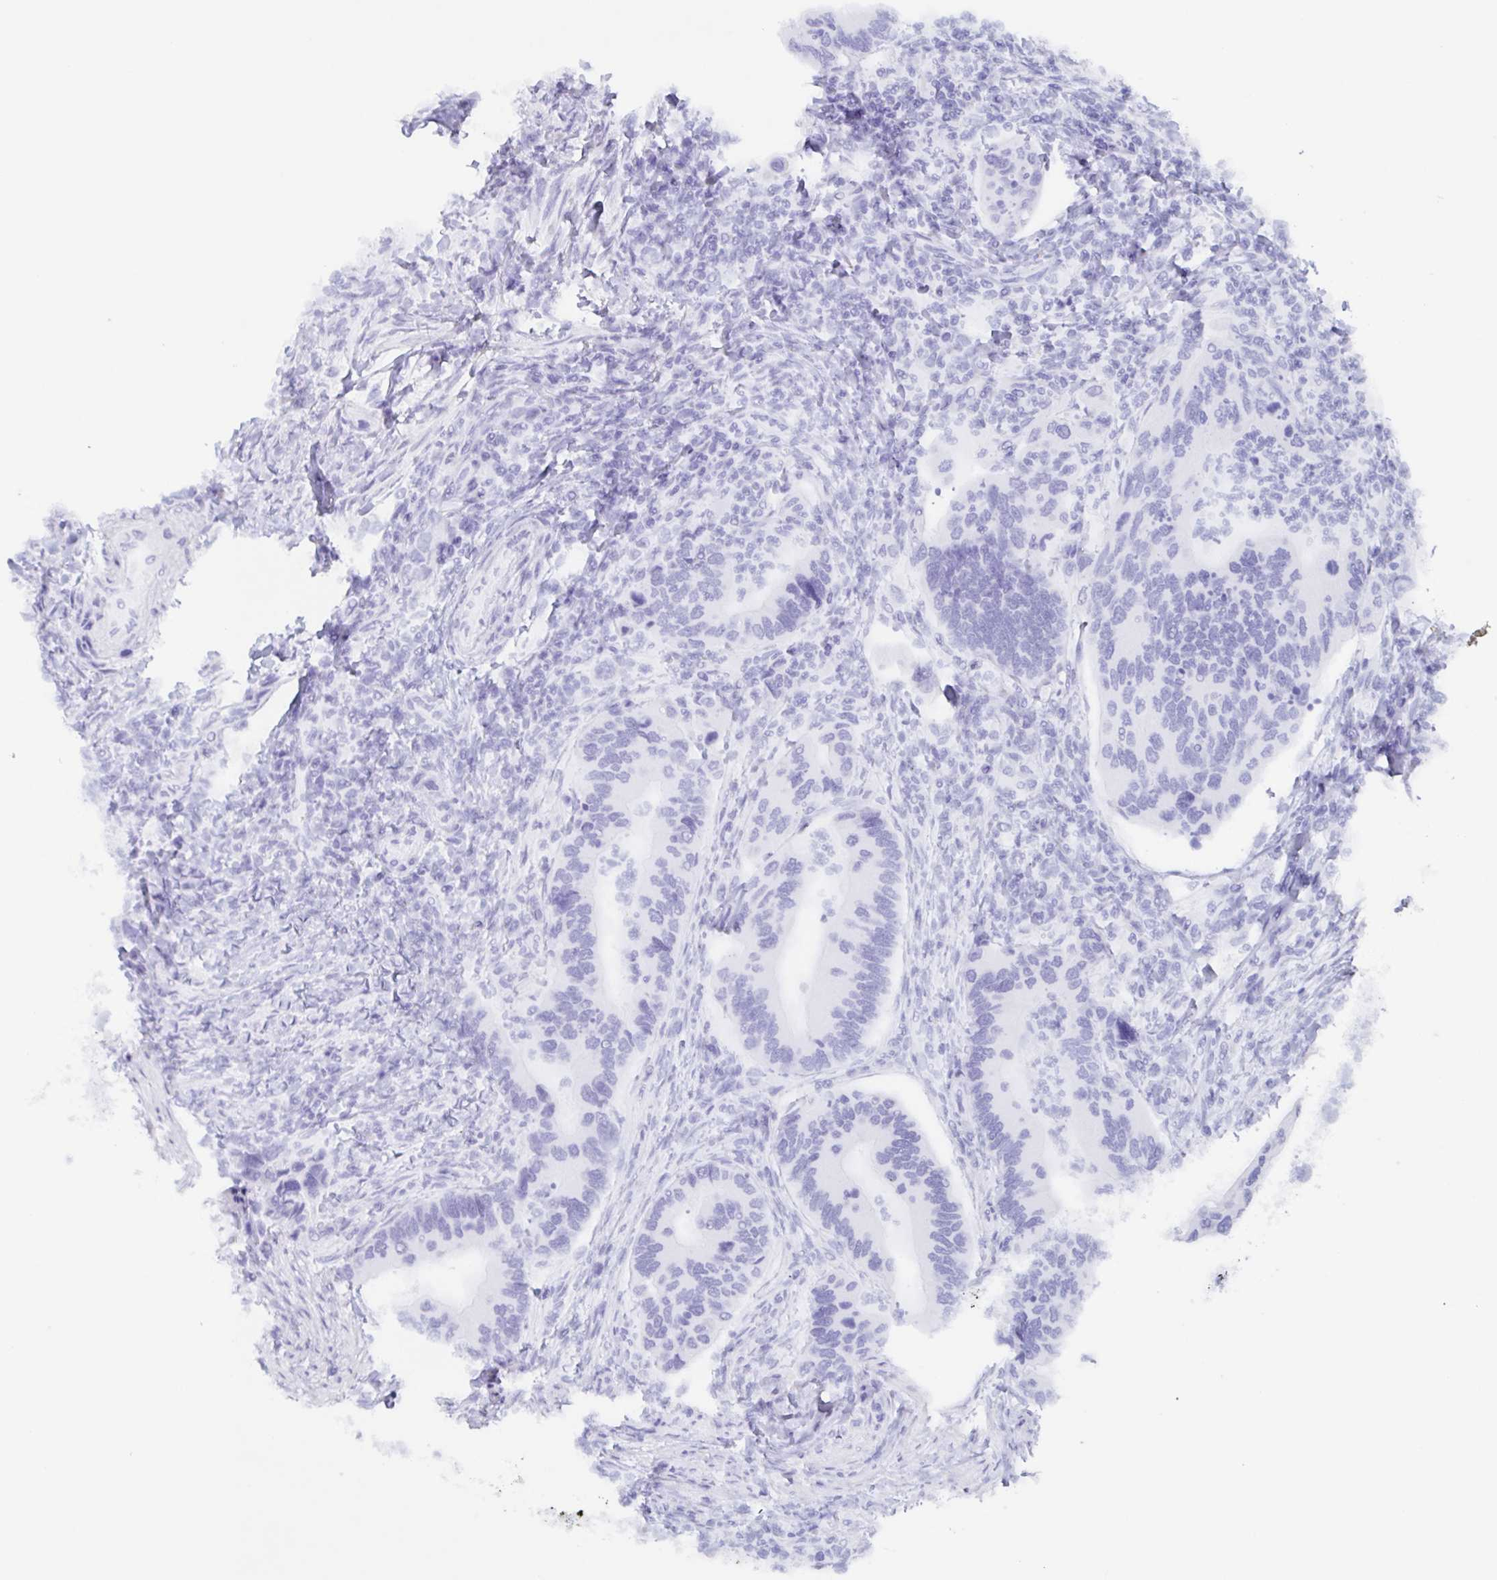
{"staining": {"intensity": "negative", "quantity": "none", "location": "none"}, "tissue": "colorectal cancer", "cell_type": "Tumor cells", "image_type": "cancer", "snomed": [{"axis": "morphology", "description": "Adenocarcinoma, NOS"}, {"axis": "topography", "description": "Colon"}], "caption": "Tumor cells show no significant protein positivity in colorectal cancer (adenocarcinoma).", "gene": "POU2F3", "patient": {"sex": "female", "age": 67}}